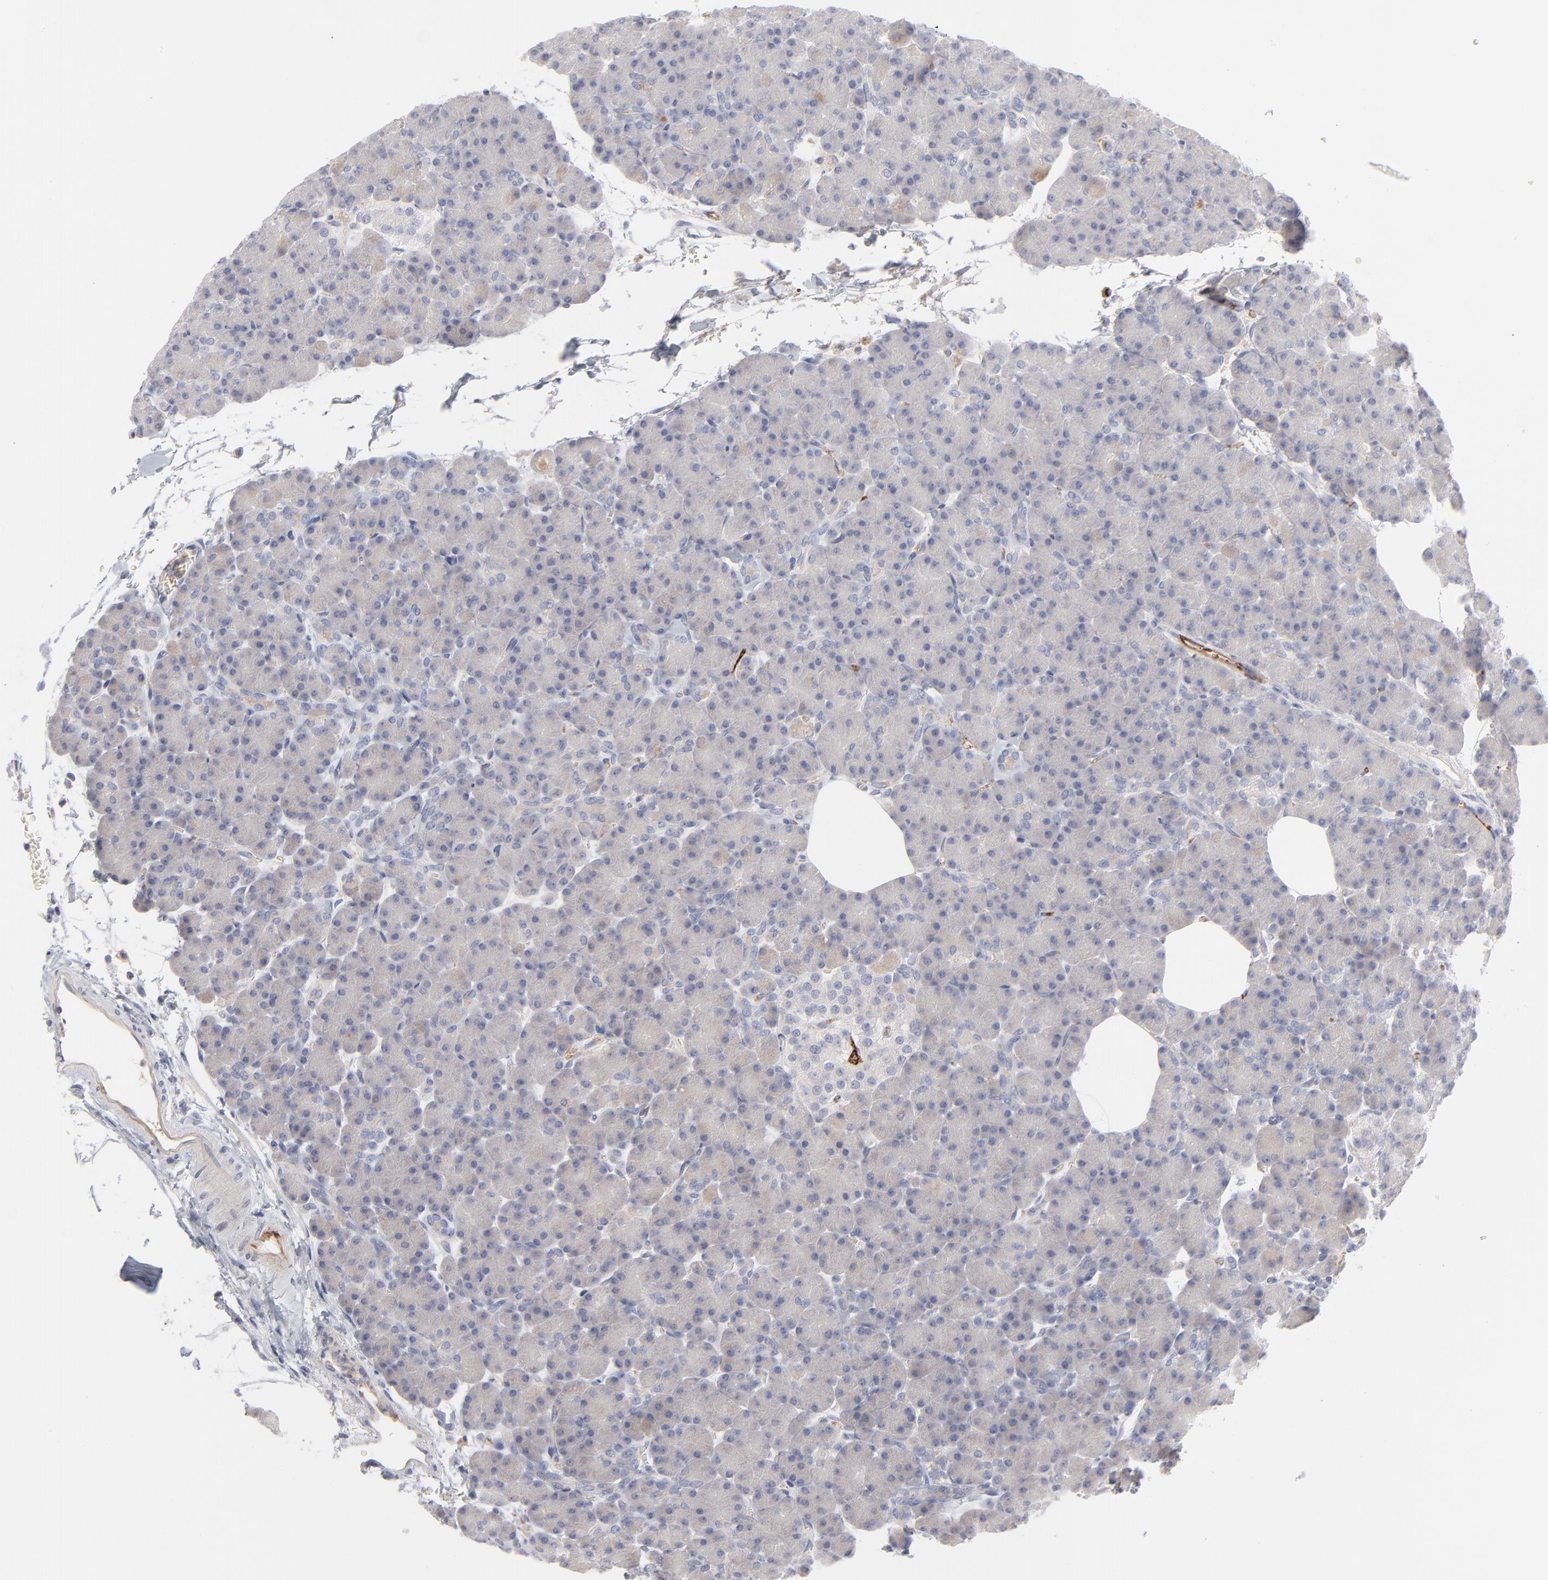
{"staining": {"intensity": "weak", "quantity": "<25%", "location": "cytoplasmic/membranous"}, "tissue": "pancreas", "cell_type": "Exocrine glandular cells", "image_type": "normal", "snomed": [{"axis": "morphology", "description": "Normal tissue, NOS"}, {"axis": "topography", "description": "Pancreas"}], "caption": "DAB (3,3'-diaminobenzidine) immunohistochemical staining of unremarkable human pancreas shows no significant staining in exocrine glandular cells.", "gene": "CCR3", "patient": {"sex": "female", "age": 43}}